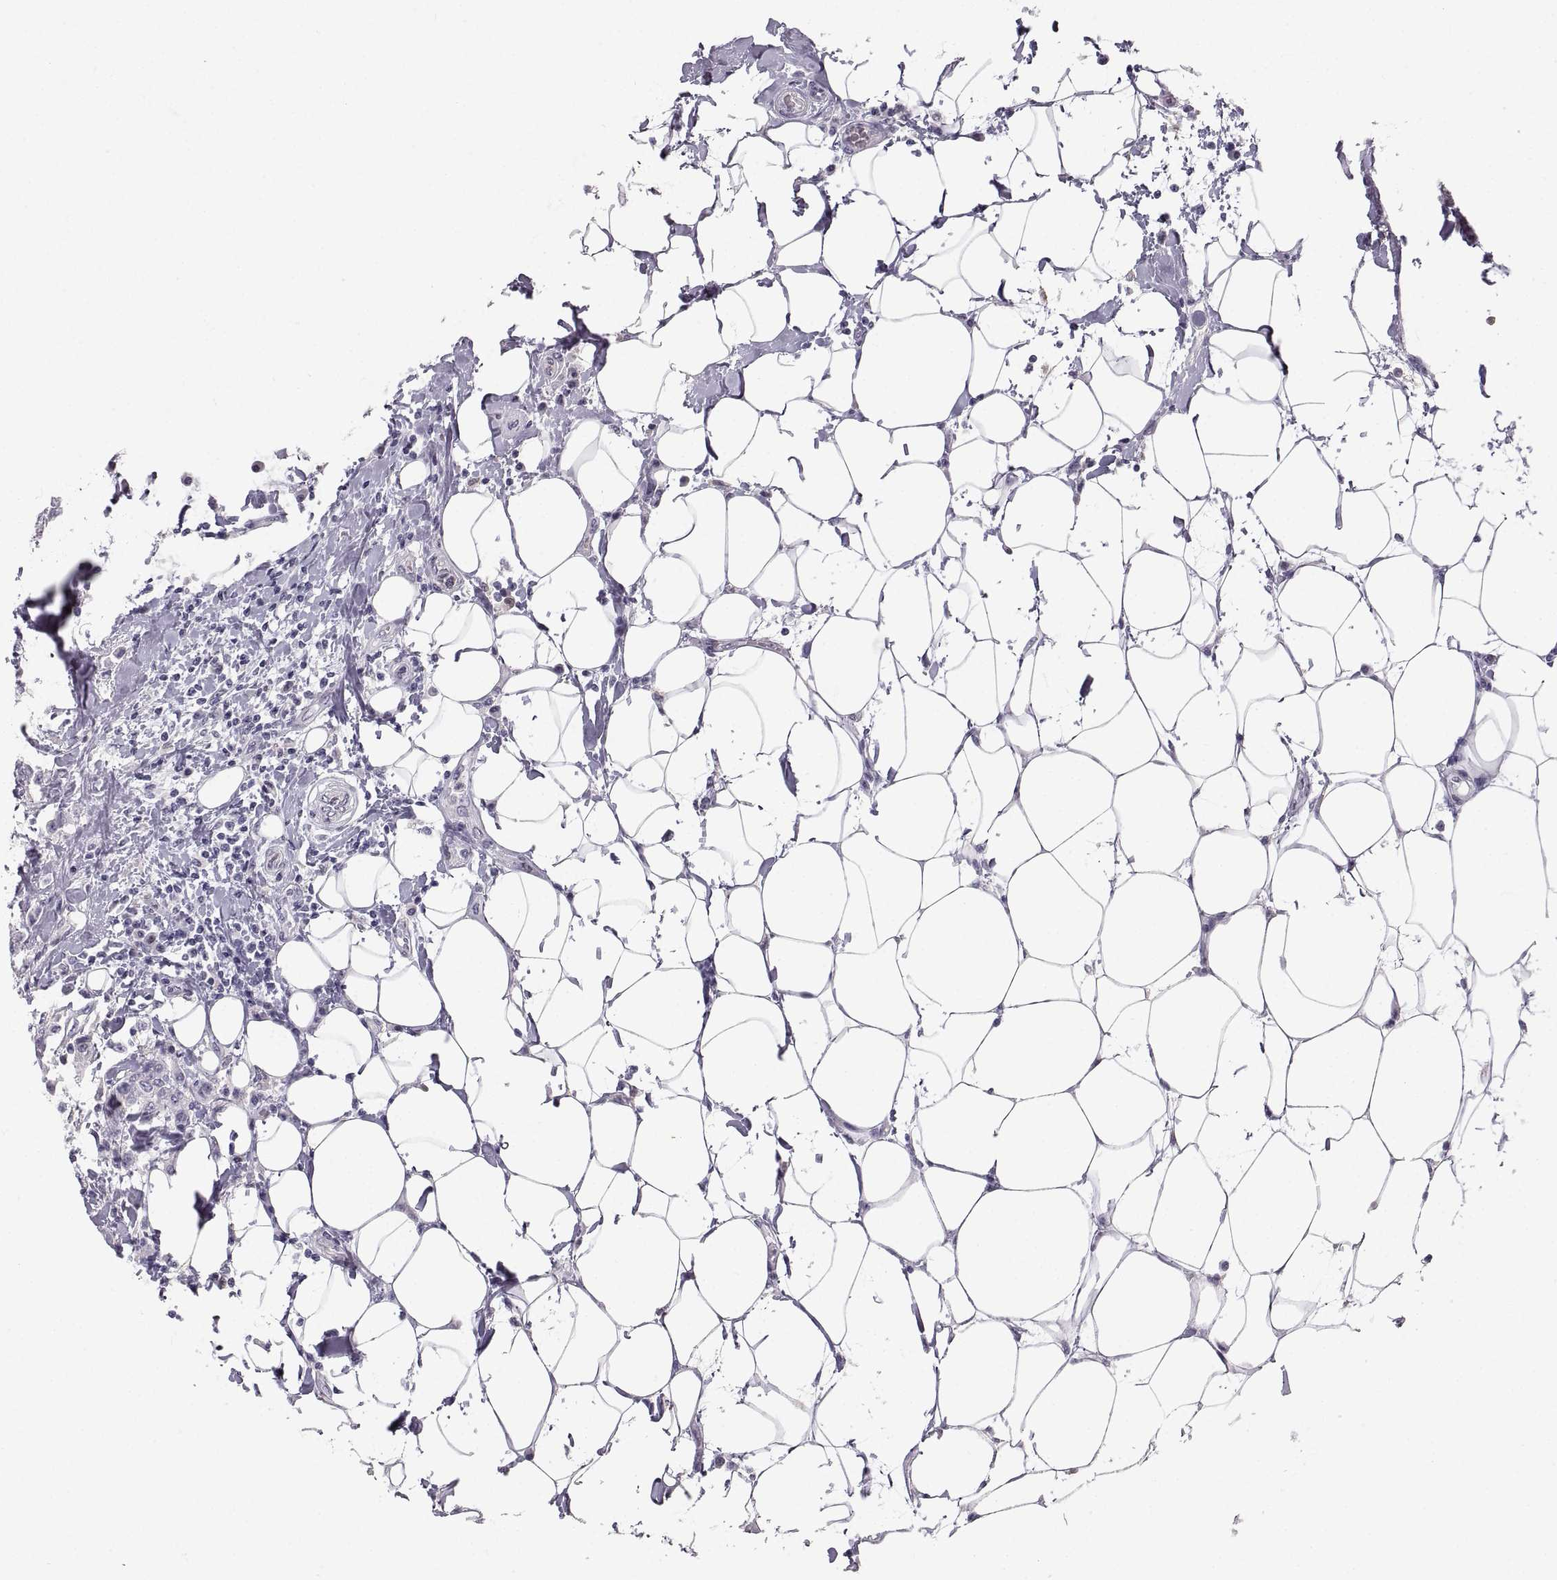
{"staining": {"intensity": "negative", "quantity": "none", "location": "none"}, "tissue": "breast cancer", "cell_type": "Tumor cells", "image_type": "cancer", "snomed": [{"axis": "morphology", "description": "Duct carcinoma"}, {"axis": "topography", "description": "Breast"}], "caption": "Tumor cells are negative for protein expression in human breast cancer.", "gene": "ZNF185", "patient": {"sex": "female", "age": 27}}